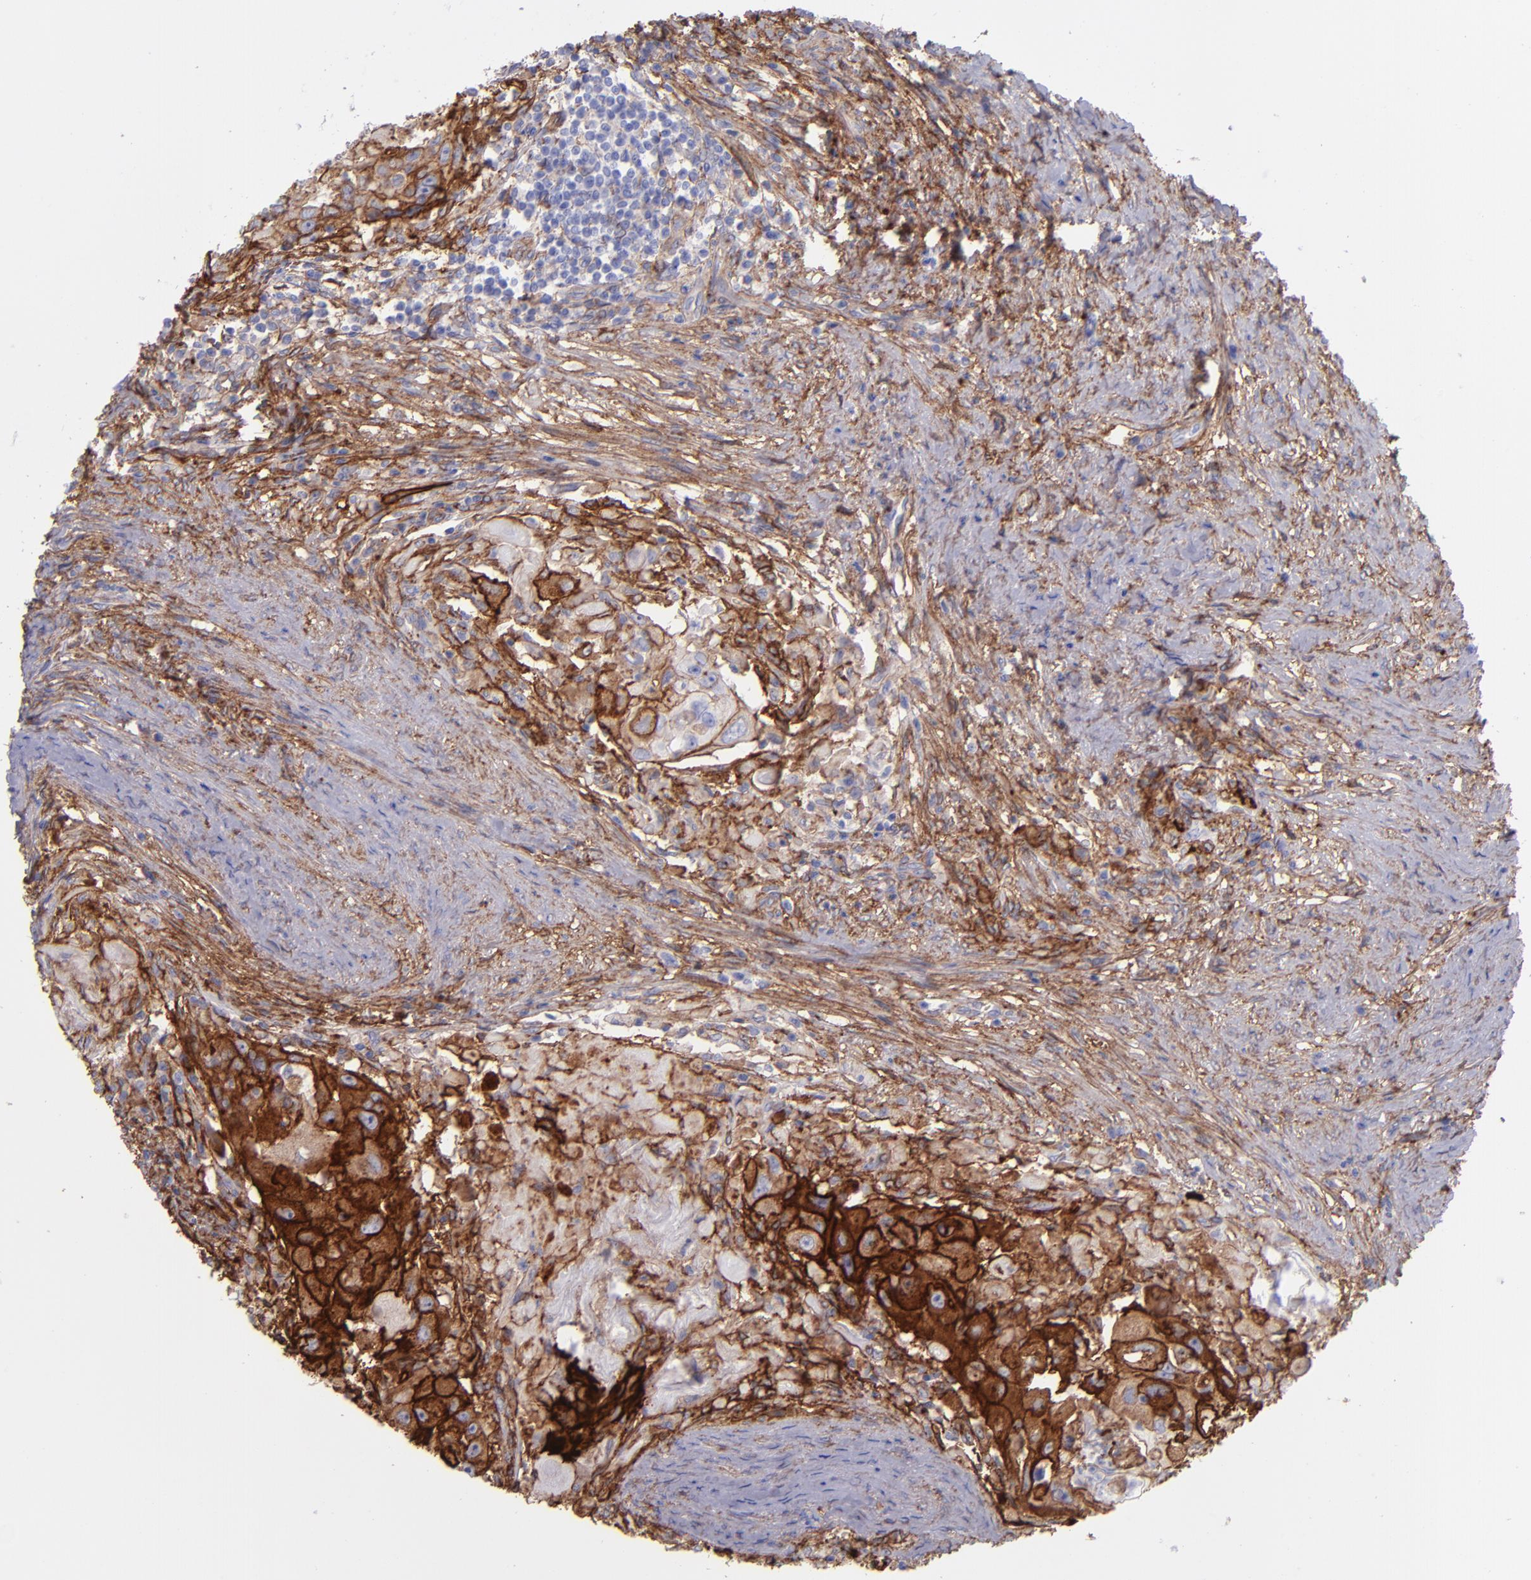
{"staining": {"intensity": "strong", "quantity": ">75%", "location": "cytoplasmic/membranous"}, "tissue": "head and neck cancer", "cell_type": "Tumor cells", "image_type": "cancer", "snomed": [{"axis": "morphology", "description": "Squamous cell carcinoma, NOS"}, {"axis": "topography", "description": "Head-Neck"}], "caption": "Brown immunohistochemical staining in human squamous cell carcinoma (head and neck) displays strong cytoplasmic/membranous expression in approximately >75% of tumor cells. (Brightfield microscopy of DAB IHC at high magnification).", "gene": "ITGAV", "patient": {"sex": "male", "age": 64}}